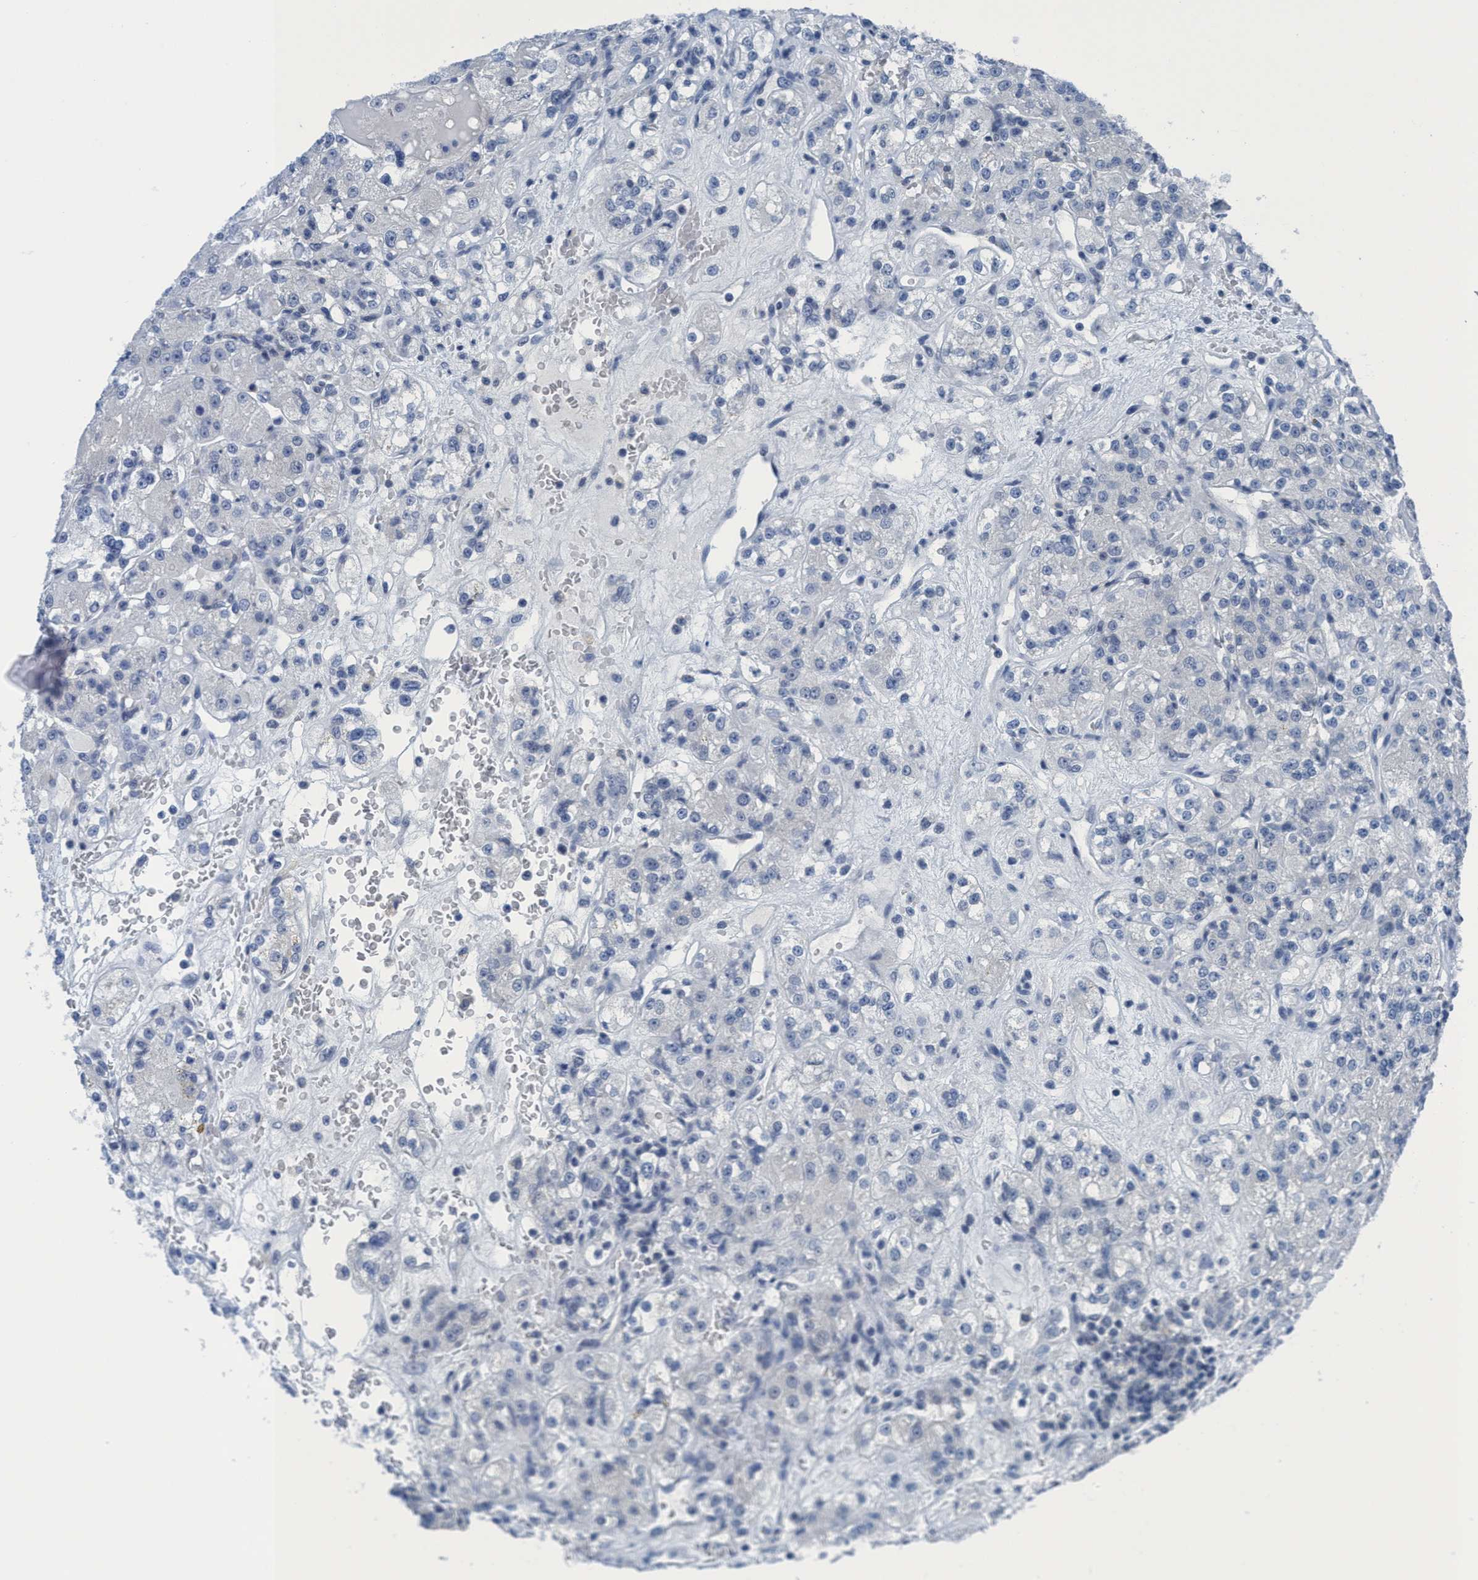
{"staining": {"intensity": "negative", "quantity": "none", "location": "none"}, "tissue": "renal cancer", "cell_type": "Tumor cells", "image_type": "cancer", "snomed": [{"axis": "morphology", "description": "Normal tissue, NOS"}, {"axis": "morphology", "description": "Adenocarcinoma, NOS"}, {"axis": "topography", "description": "Kidney"}], "caption": "Renal adenocarcinoma was stained to show a protein in brown. There is no significant expression in tumor cells. (DAB immunohistochemistry with hematoxylin counter stain).", "gene": "DNAI1", "patient": {"sex": "male", "age": 61}}